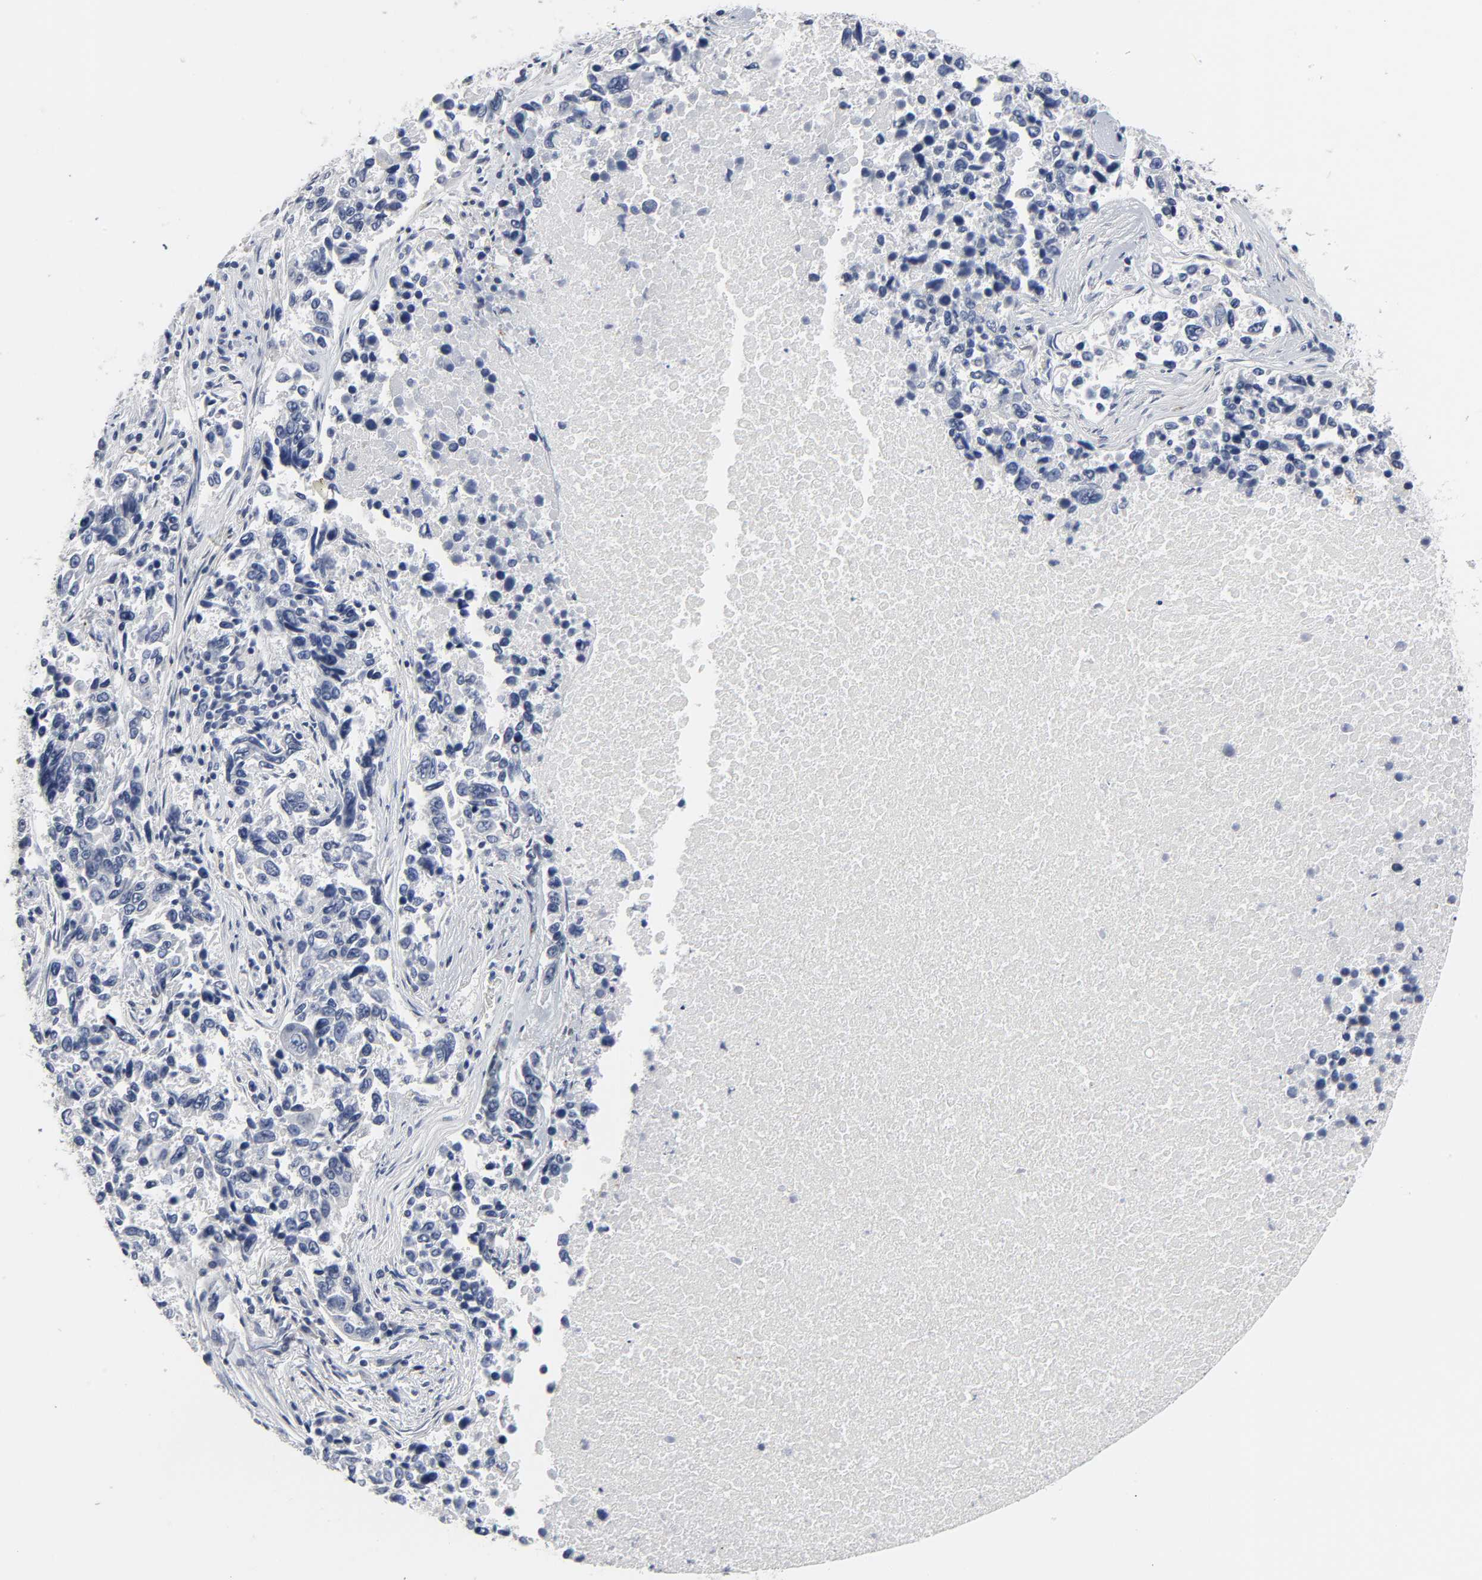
{"staining": {"intensity": "negative", "quantity": "none", "location": "none"}, "tissue": "lung cancer", "cell_type": "Tumor cells", "image_type": "cancer", "snomed": [{"axis": "morphology", "description": "Adenocarcinoma, NOS"}, {"axis": "topography", "description": "Lung"}], "caption": "Lung adenocarcinoma stained for a protein using immunohistochemistry (IHC) displays no staining tumor cells.", "gene": "SALL2", "patient": {"sex": "male", "age": 84}}